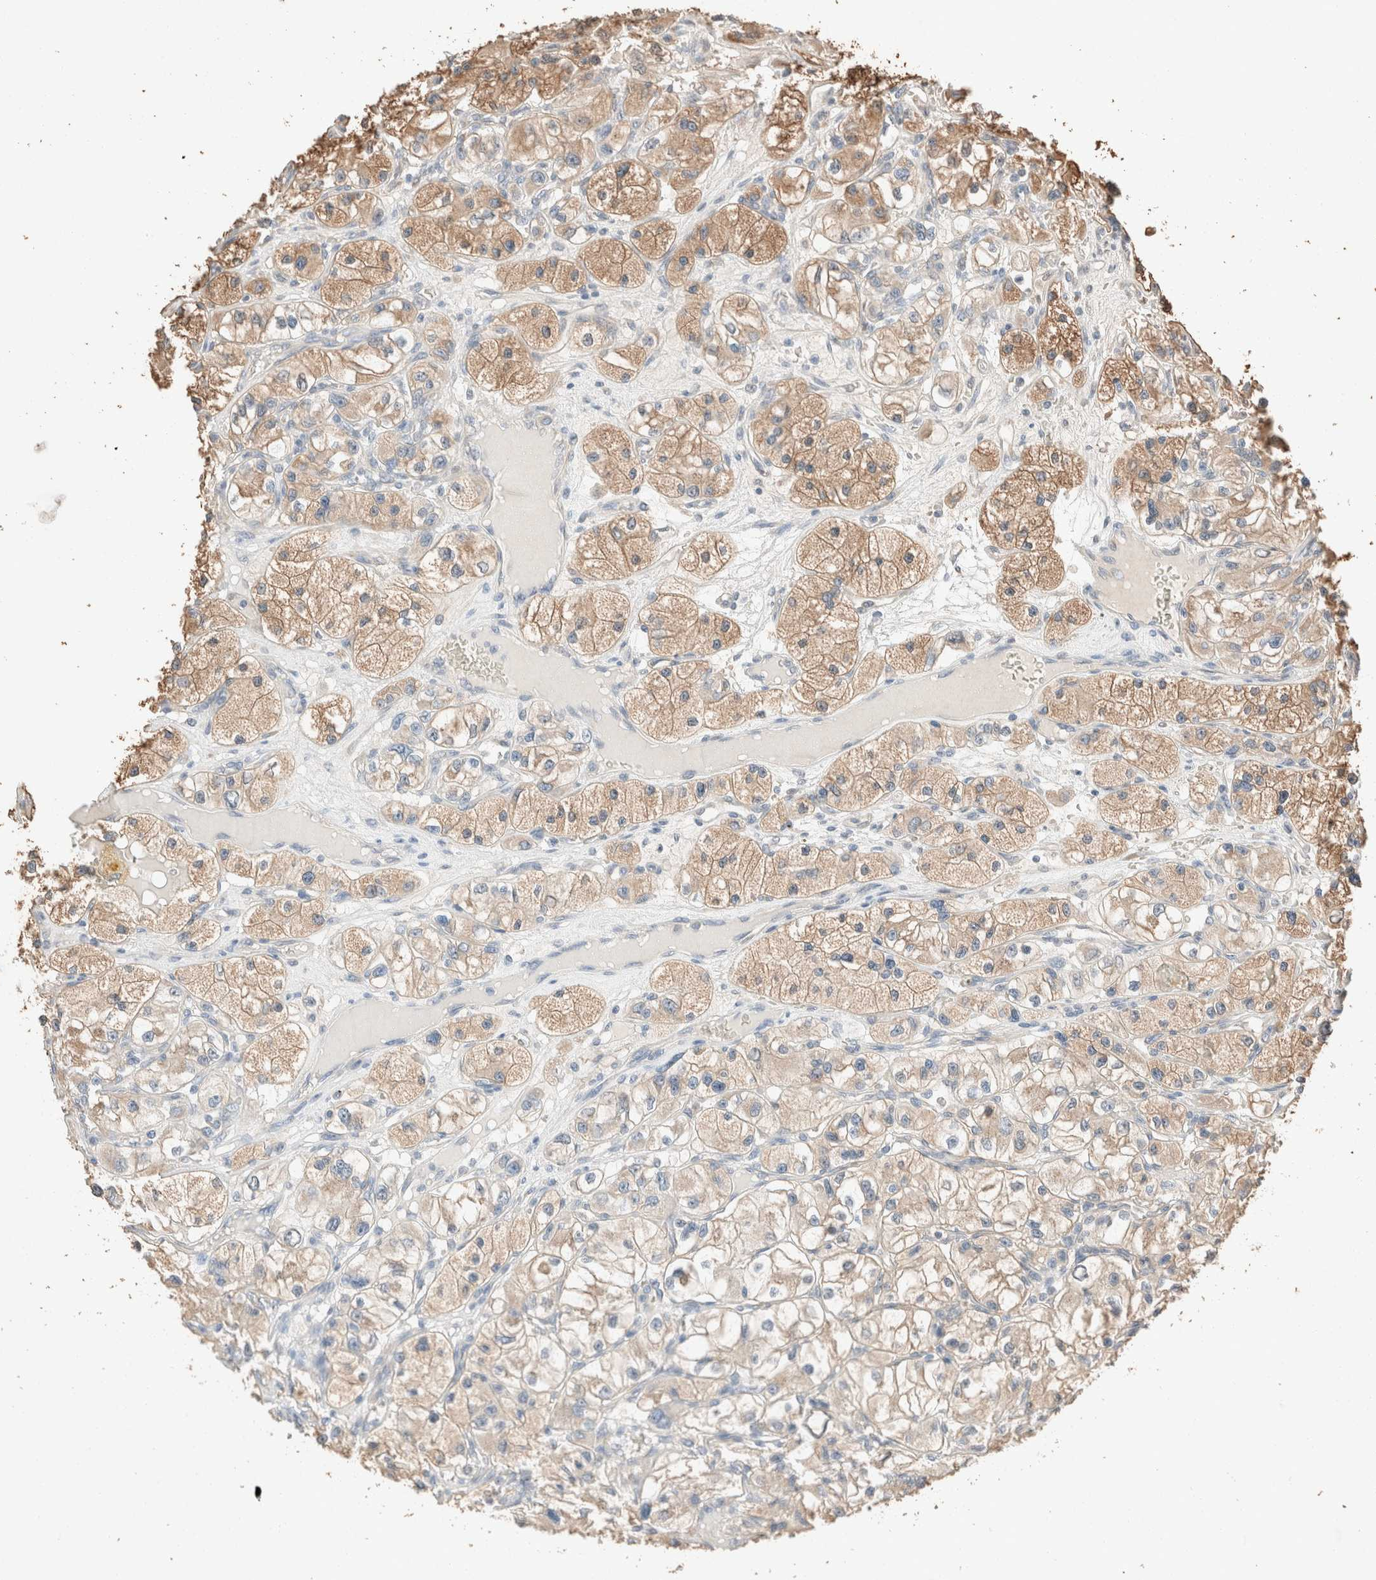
{"staining": {"intensity": "moderate", "quantity": ">75%", "location": "cytoplasmic/membranous"}, "tissue": "renal cancer", "cell_type": "Tumor cells", "image_type": "cancer", "snomed": [{"axis": "morphology", "description": "Adenocarcinoma, NOS"}, {"axis": "topography", "description": "Kidney"}], "caption": "Human adenocarcinoma (renal) stained with a protein marker reveals moderate staining in tumor cells.", "gene": "TUBD1", "patient": {"sex": "female", "age": 57}}